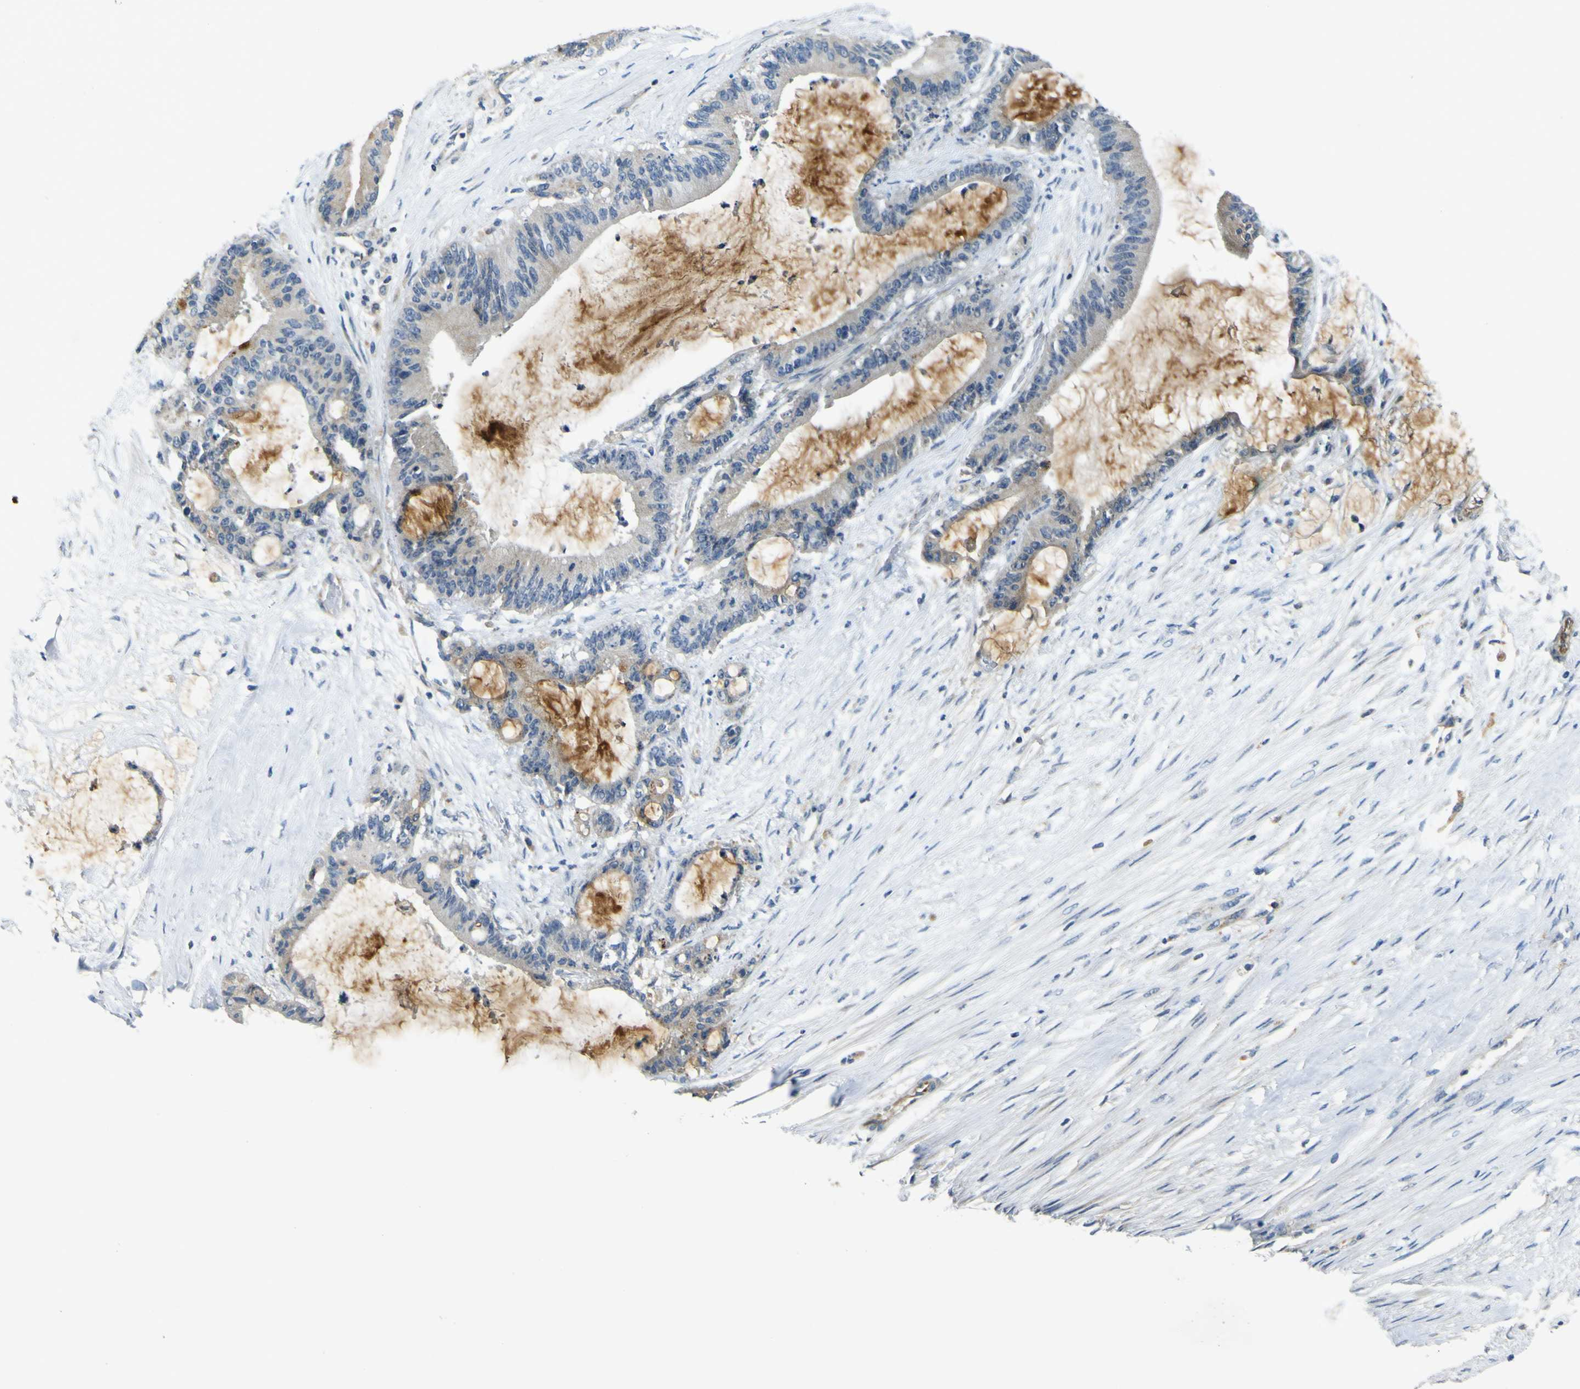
{"staining": {"intensity": "weak", "quantity": "<25%", "location": "cytoplasmic/membranous"}, "tissue": "liver cancer", "cell_type": "Tumor cells", "image_type": "cancer", "snomed": [{"axis": "morphology", "description": "Cholangiocarcinoma"}, {"axis": "topography", "description": "Liver"}], "caption": "Photomicrograph shows no significant protein positivity in tumor cells of liver cholangiocarcinoma.", "gene": "LDLR", "patient": {"sex": "female", "age": 73}}